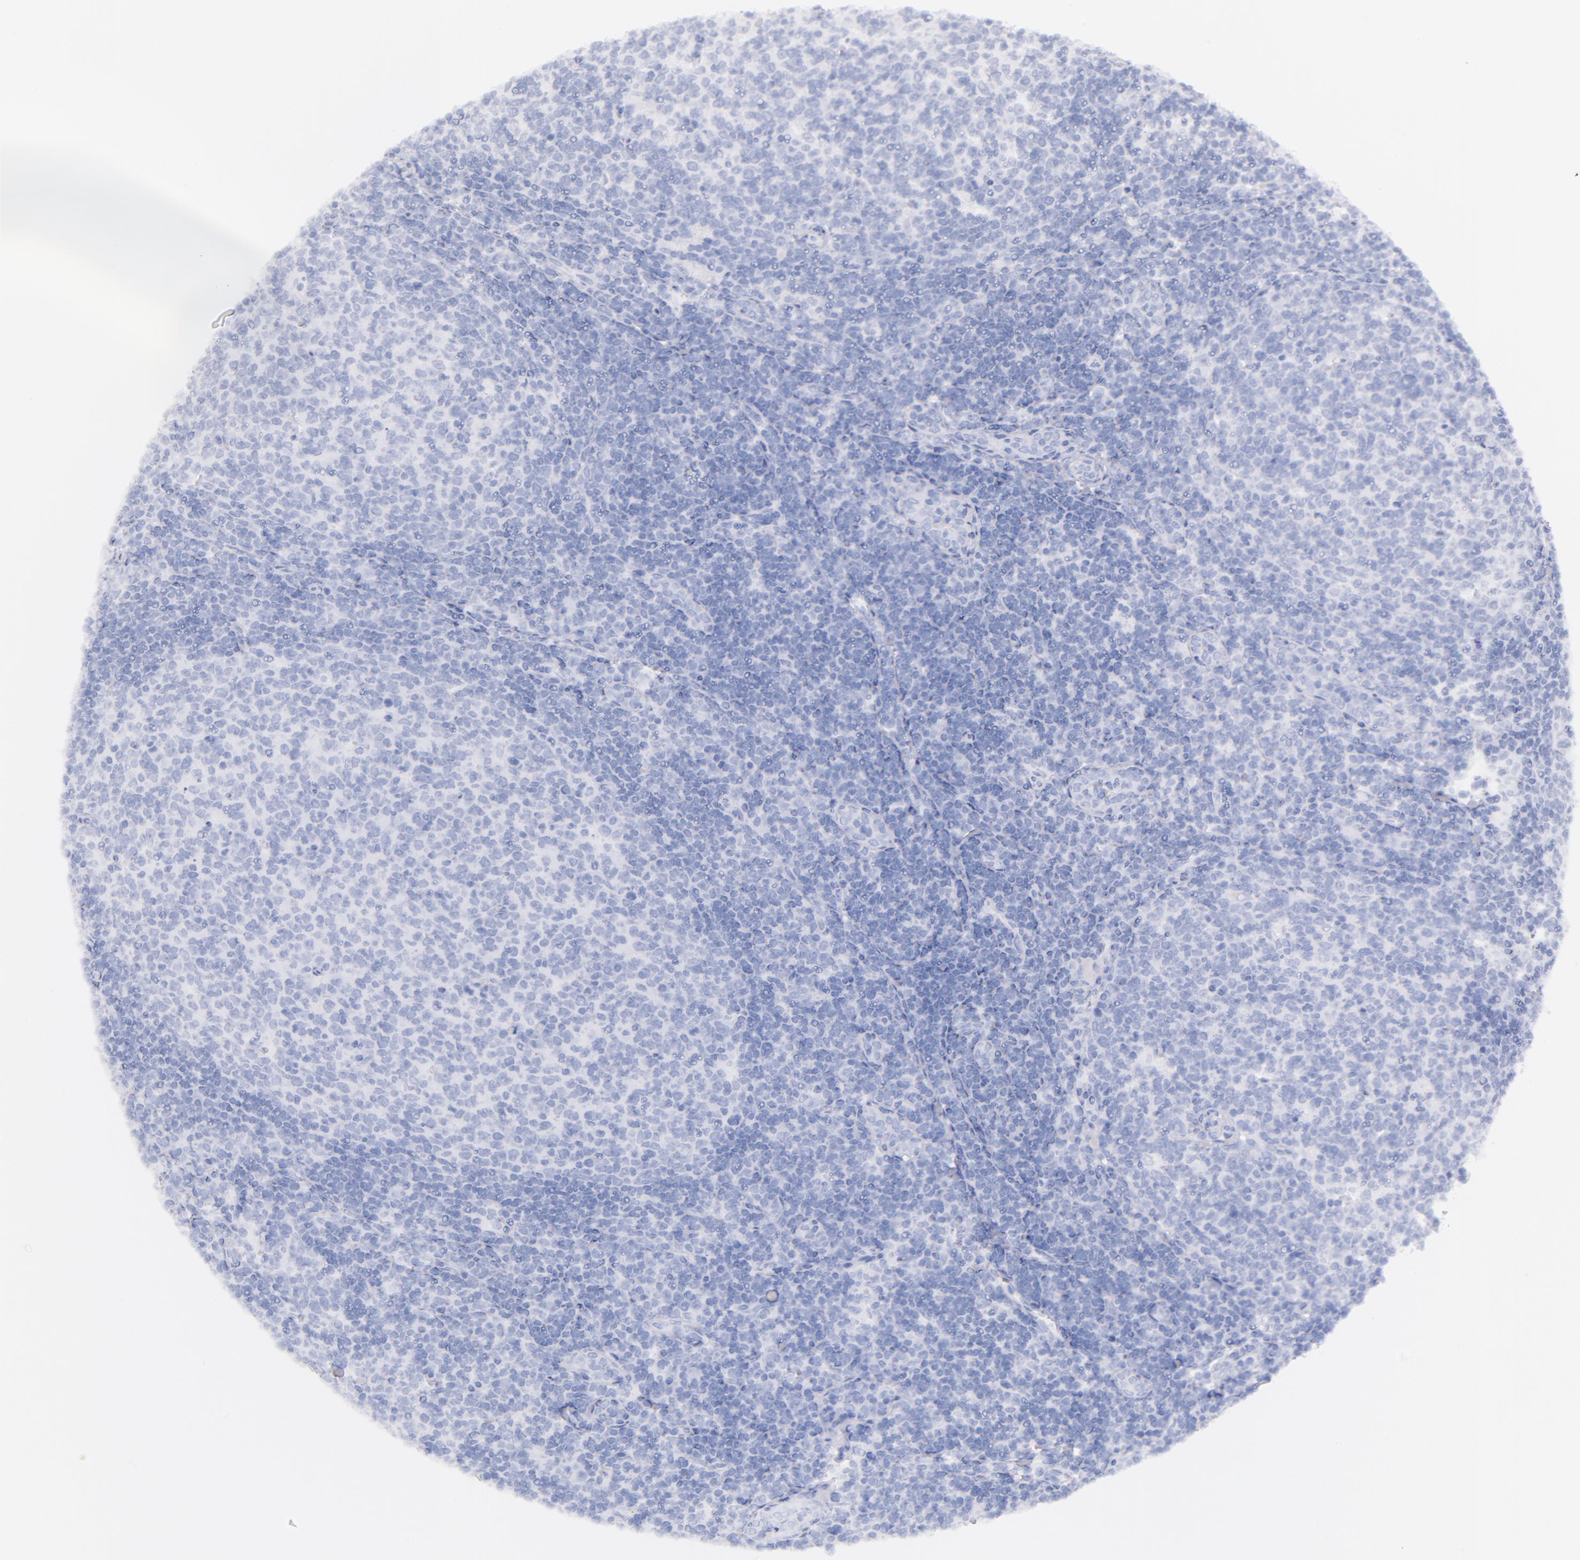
{"staining": {"intensity": "negative", "quantity": "none", "location": "none"}, "tissue": "tonsil", "cell_type": "Germinal center cells", "image_type": "normal", "snomed": [{"axis": "morphology", "description": "Normal tissue, NOS"}, {"axis": "topography", "description": "Tonsil"}], "caption": "This photomicrograph is of unremarkable tonsil stained with immunohistochemistry to label a protein in brown with the nuclei are counter-stained blue. There is no staining in germinal center cells.", "gene": "CD44", "patient": {"sex": "female", "age": 3}}